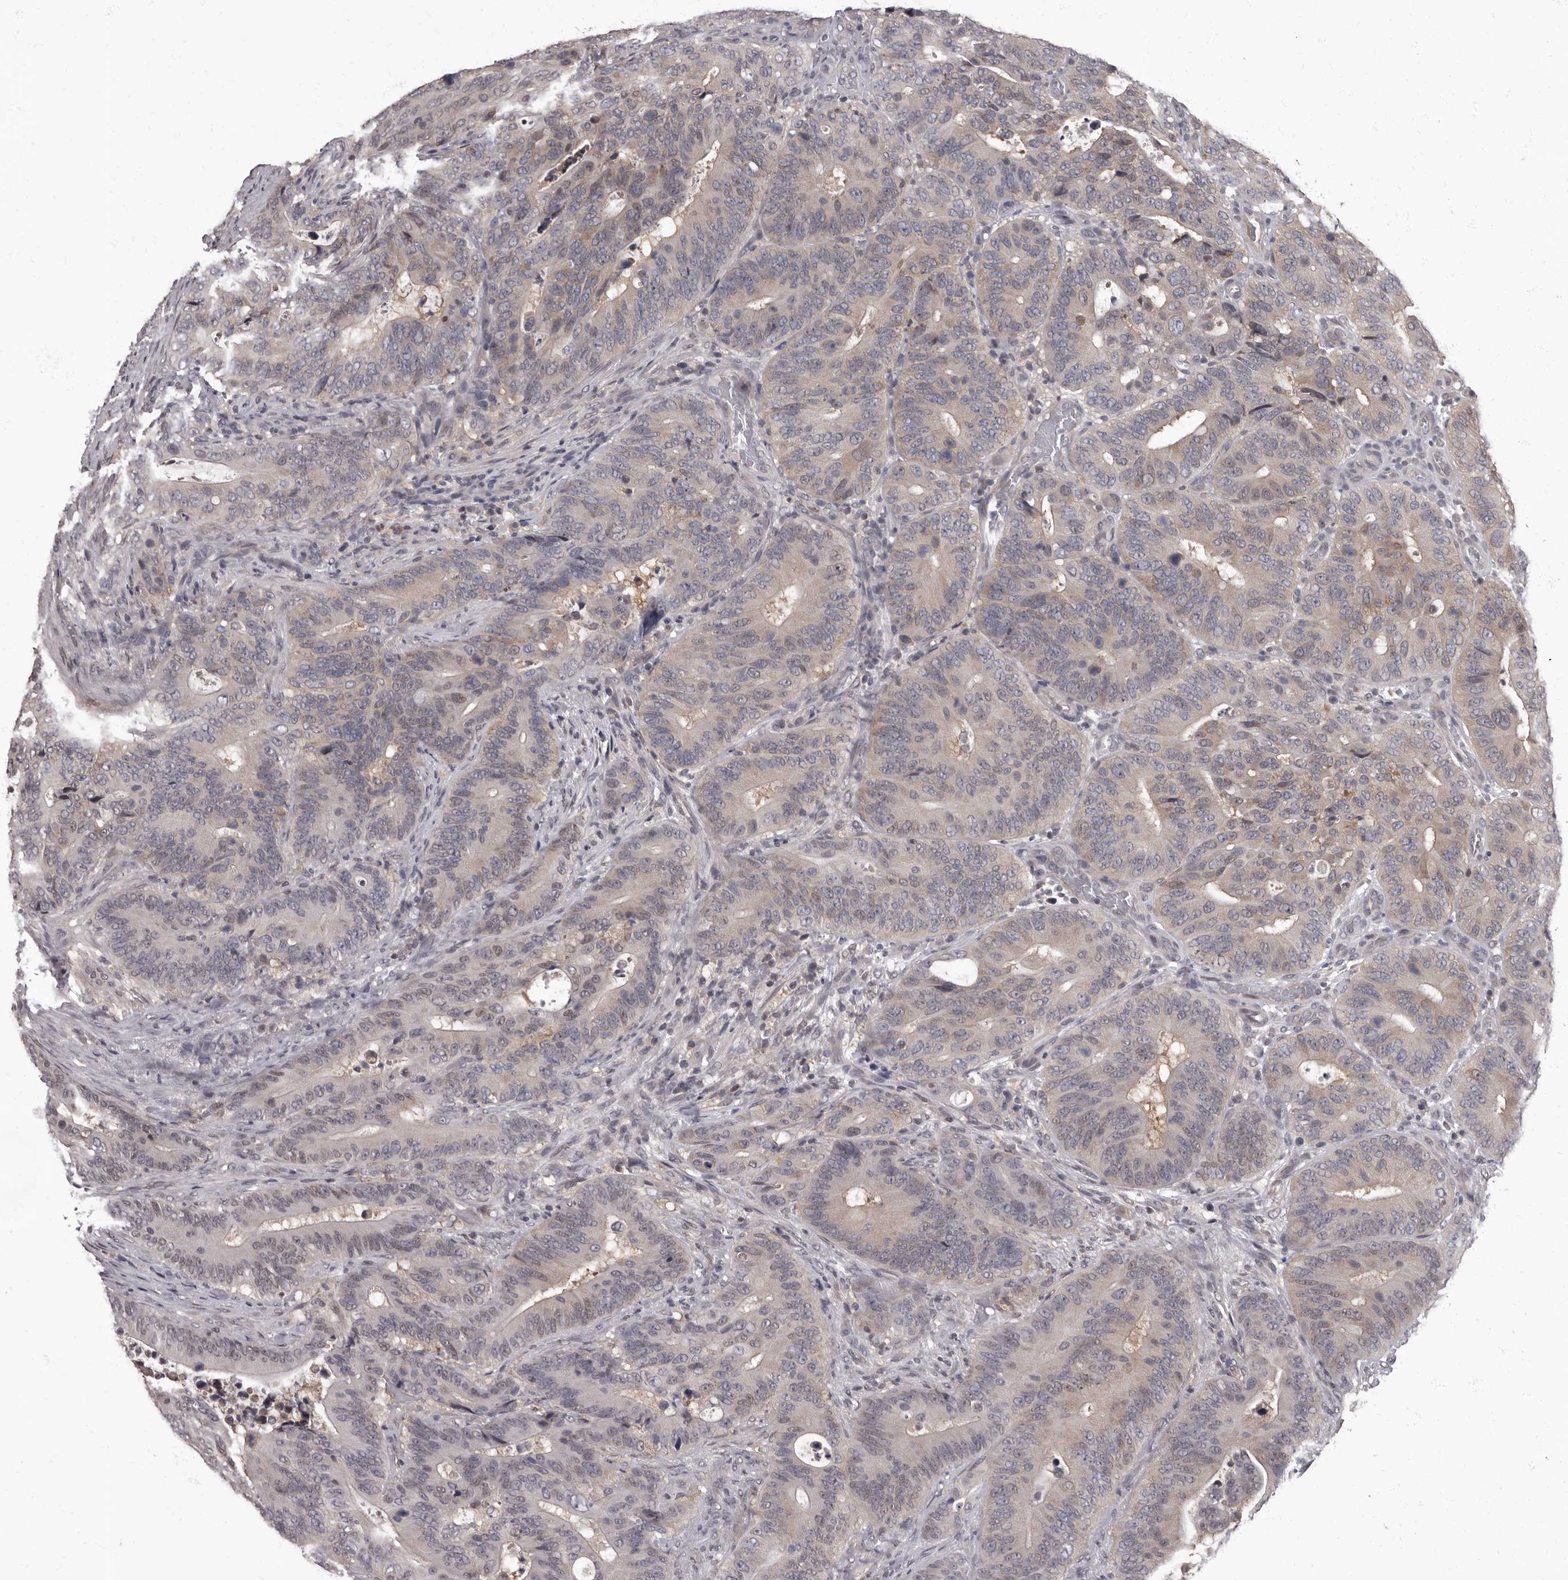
{"staining": {"intensity": "weak", "quantity": "25%-75%", "location": "cytoplasmic/membranous,nuclear"}, "tissue": "colorectal cancer", "cell_type": "Tumor cells", "image_type": "cancer", "snomed": [{"axis": "morphology", "description": "Adenocarcinoma, NOS"}, {"axis": "topography", "description": "Colon"}], "caption": "The image displays staining of colorectal adenocarcinoma, revealing weak cytoplasmic/membranous and nuclear protein positivity (brown color) within tumor cells.", "gene": "C1orf50", "patient": {"sex": "male", "age": 83}}